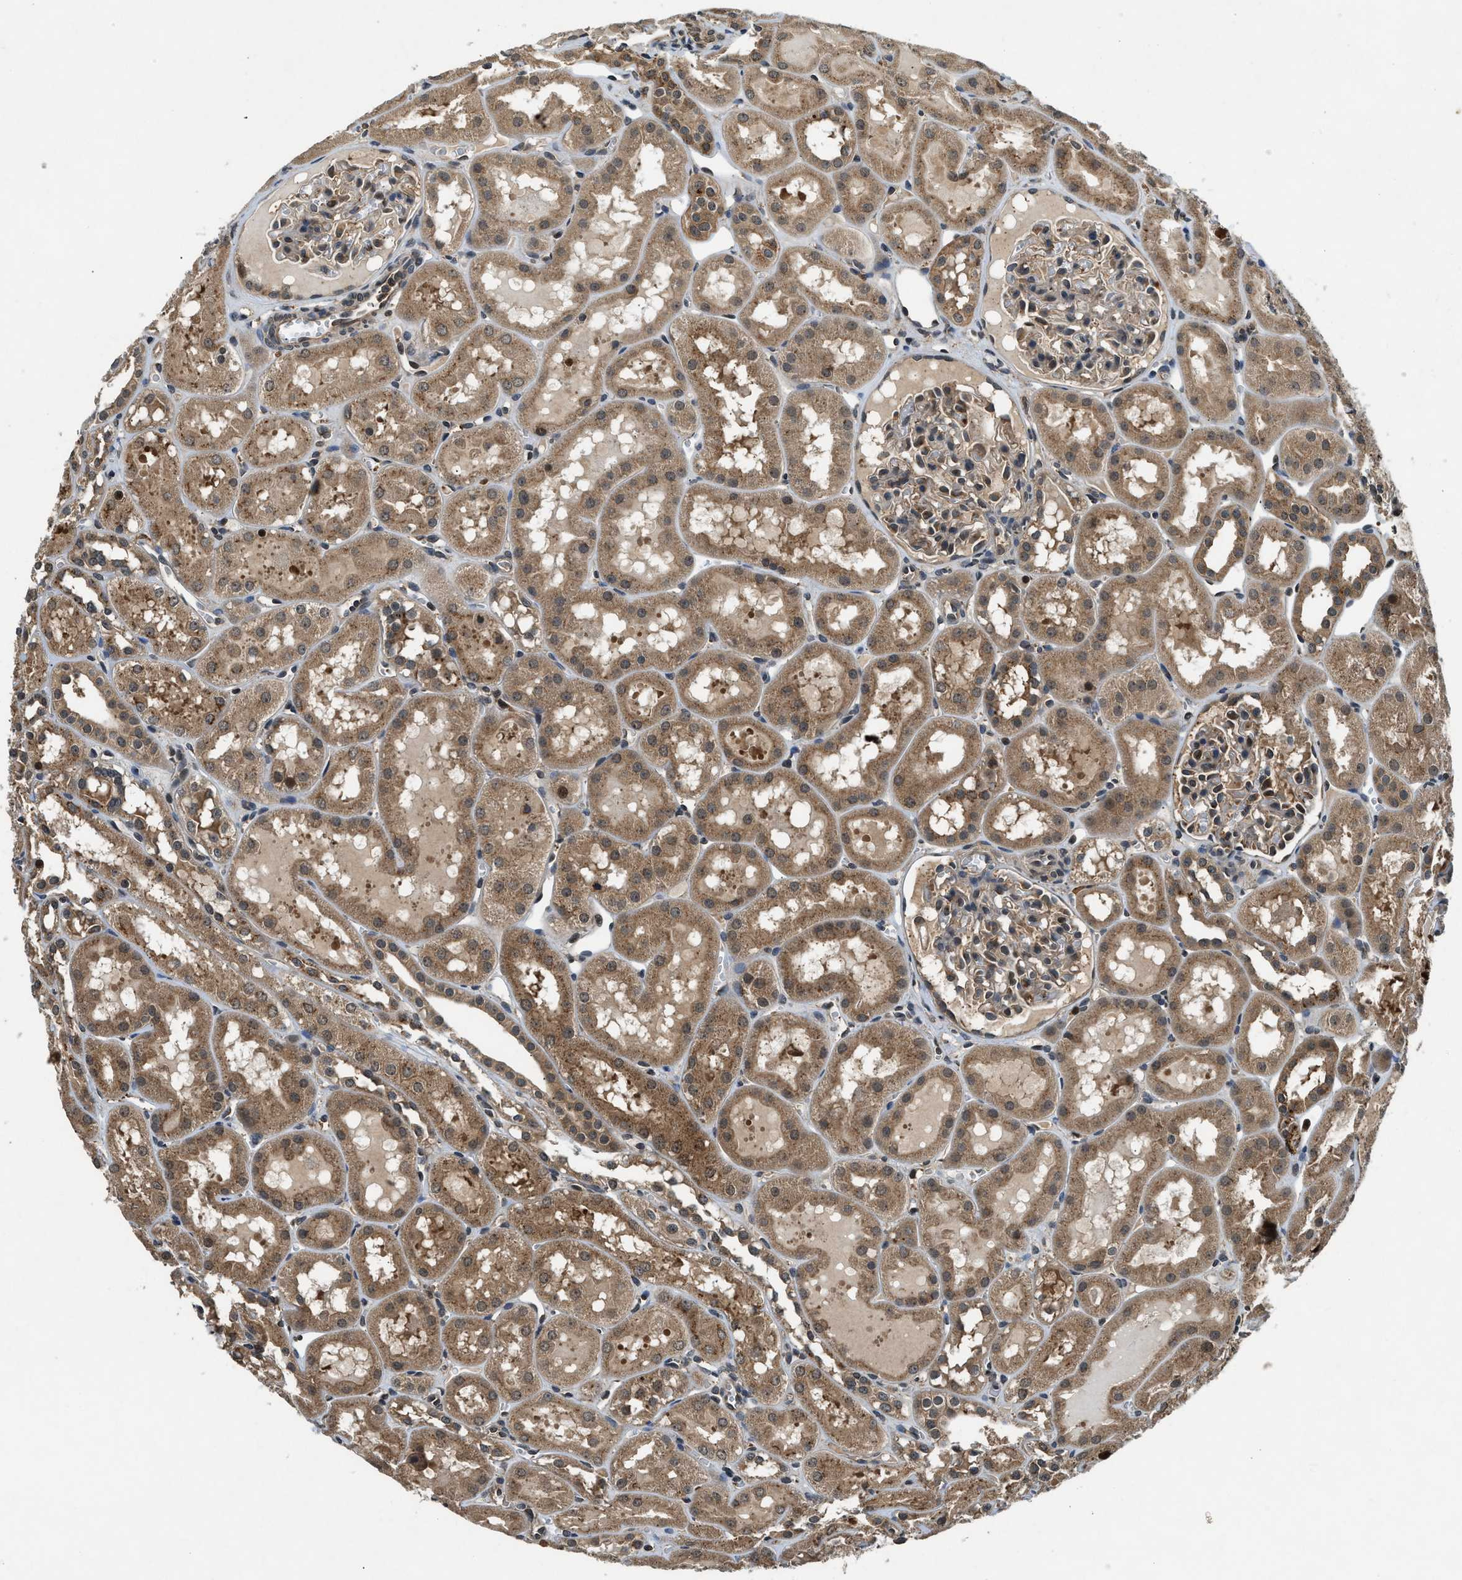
{"staining": {"intensity": "moderate", "quantity": "25%-75%", "location": "cytoplasmic/membranous"}, "tissue": "kidney", "cell_type": "Cells in glomeruli", "image_type": "normal", "snomed": [{"axis": "morphology", "description": "Normal tissue, NOS"}, {"axis": "topography", "description": "Kidney"}, {"axis": "topography", "description": "Urinary bladder"}], "caption": "The photomicrograph reveals immunohistochemical staining of normal kidney. There is moderate cytoplasmic/membranous positivity is present in approximately 25%-75% of cells in glomeruli.", "gene": "RPS6KB1", "patient": {"sex": "male", "age": 16}}